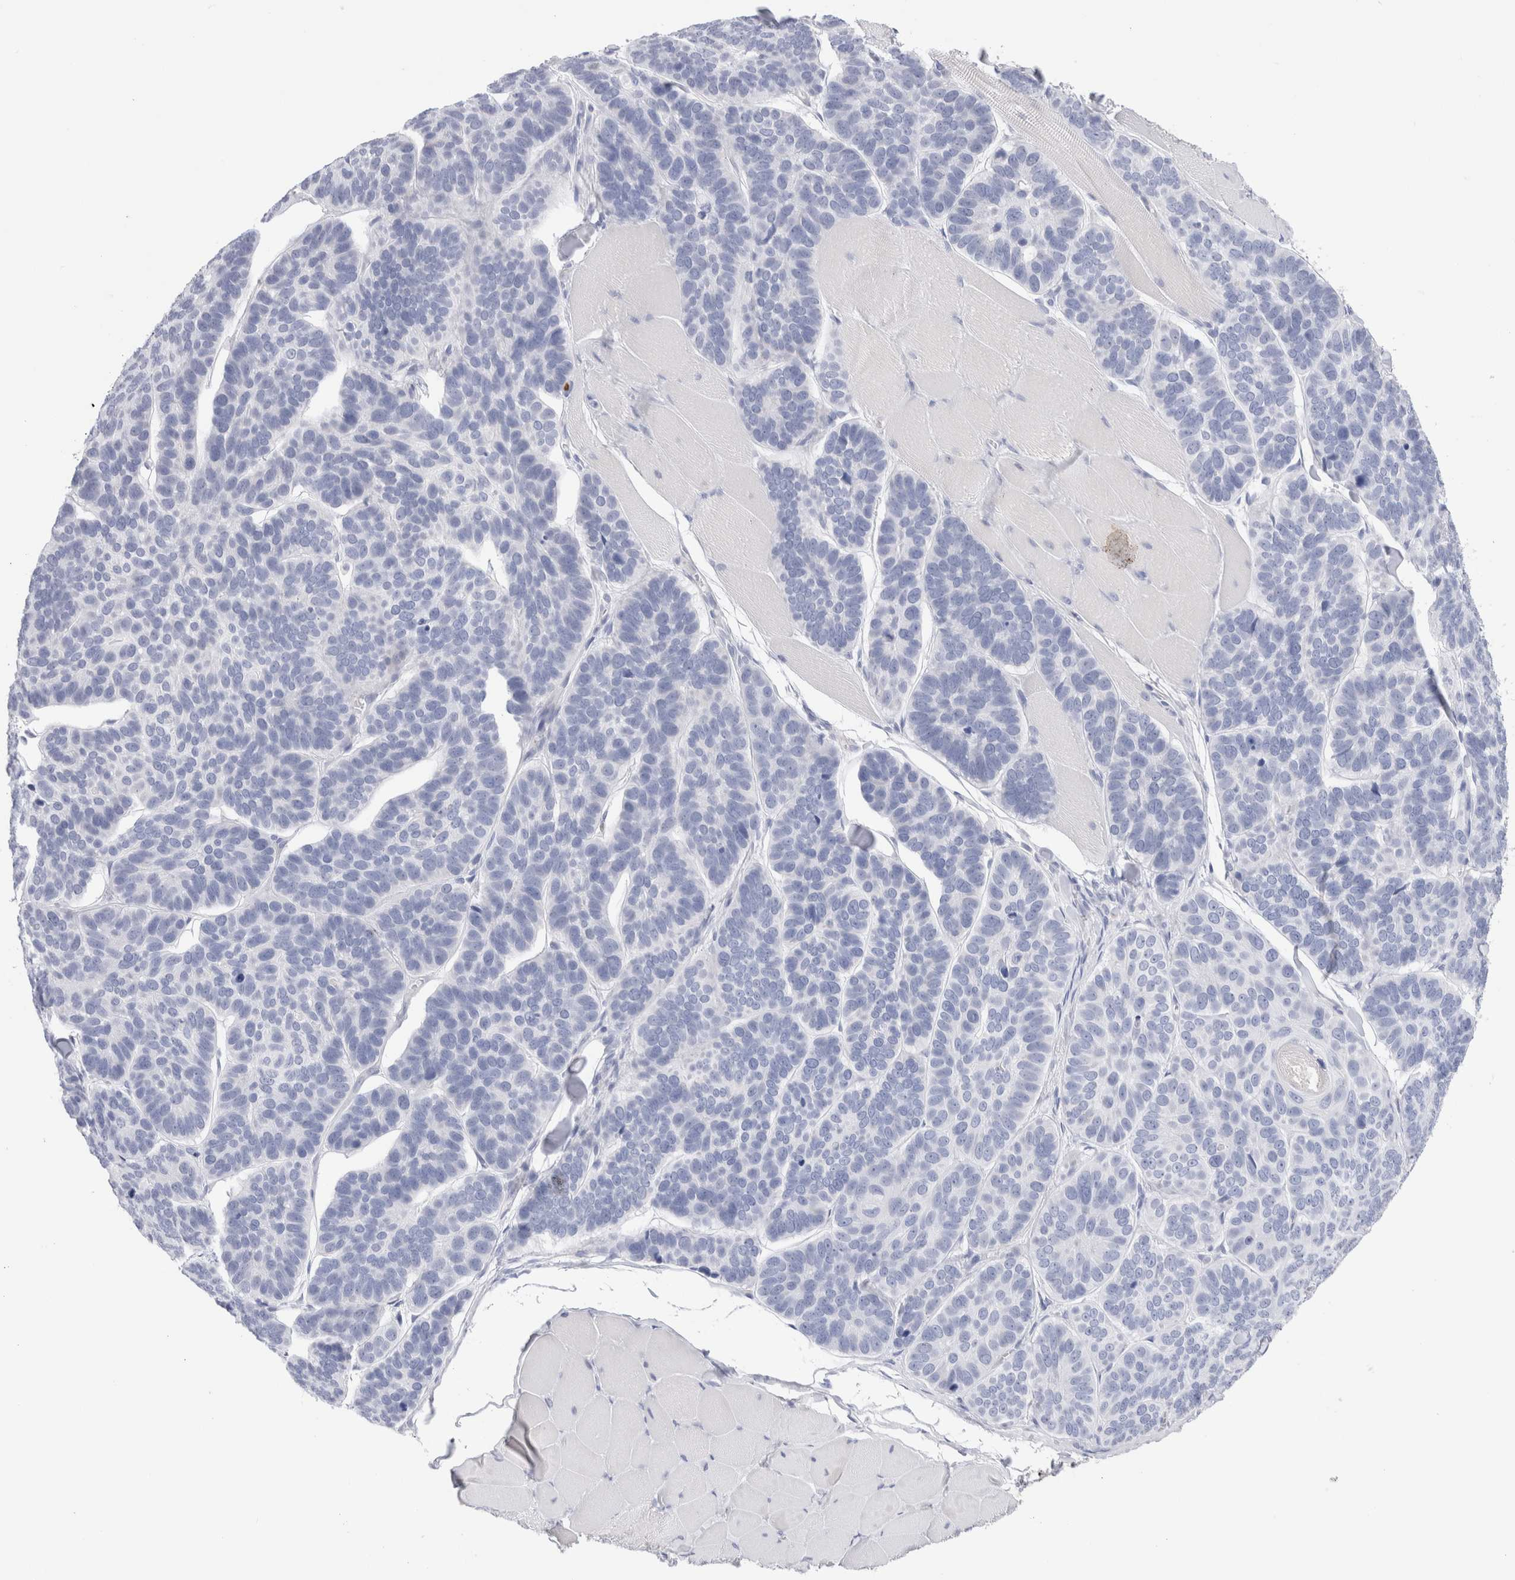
{"staining": {"intensity": "negative", "quantity": "none", "location": "none"}, "tissue": "skin cancer", "cell_type": "Tumor cells", "image_type": "cancer", "snomed": [{"axis": "morphology", "description": "Basal cell carcinoma"}, {"axis": "topography", "description": "Skin"}], "caption": "IHC of human skin cancer displays no expression in tumor cells.", "gene": "SLC10A5", "patient": {"sex": "male", "age": 62}}